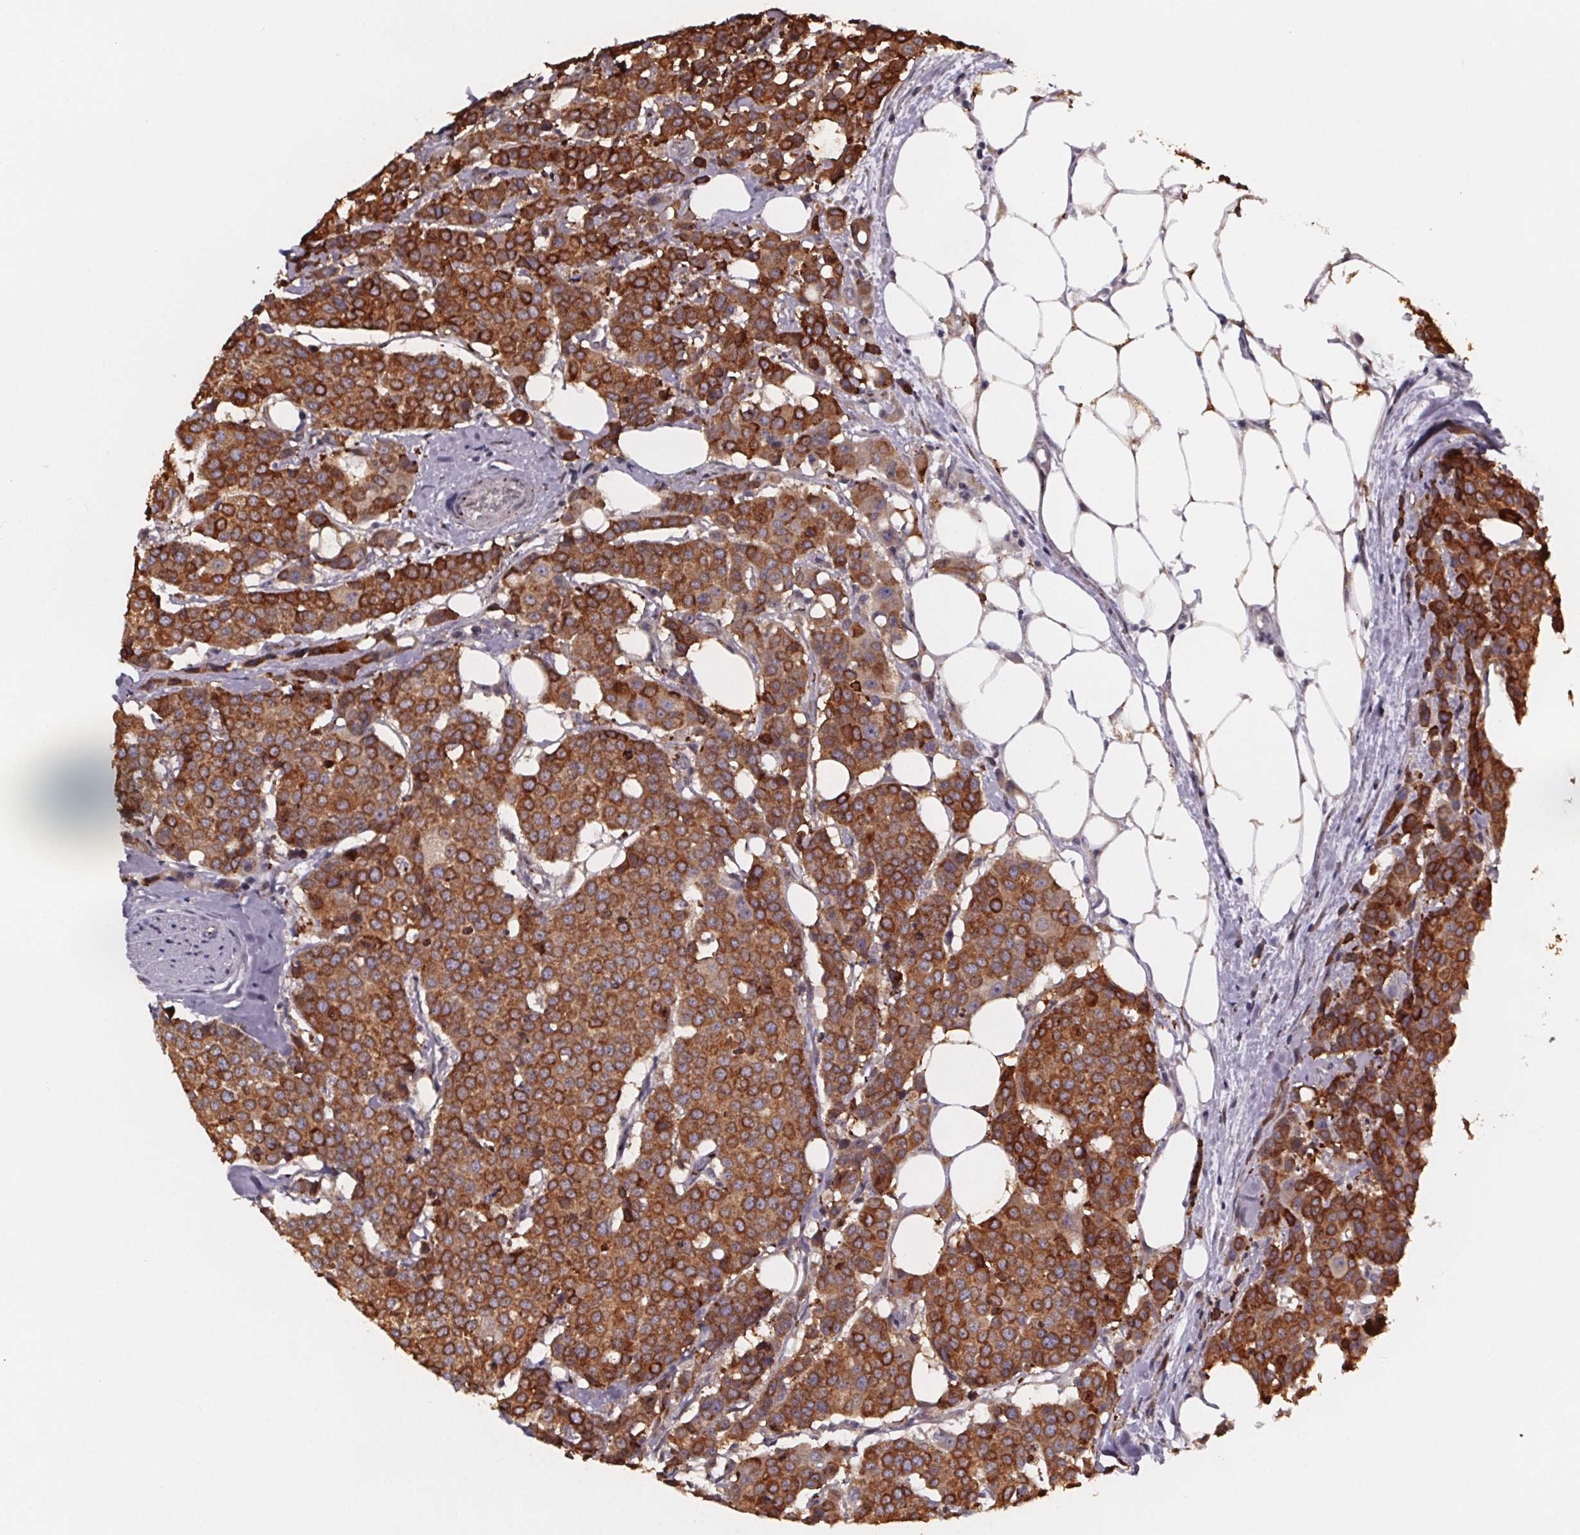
{"staining": {"intensity": "strong", "quantity": ">75%", "location": "cytoplasmic/membranous"}, "tissue": "carcinoid", "cell_type": "Tumor cells", "image_type": "cancer", "snomed": [{"axis": "morphology", "description": "Carcinoid, malignant, NOS"}, {"axis": "topography", "description": "Colon"}], "caption": "Tumor cells display high levels of strong cytoplasmic/membranous positivity in approximately >75% of cells in human malignant carcinoid.", "gene": "NDST1", "patient": {"sex": "male", "age": 81}}